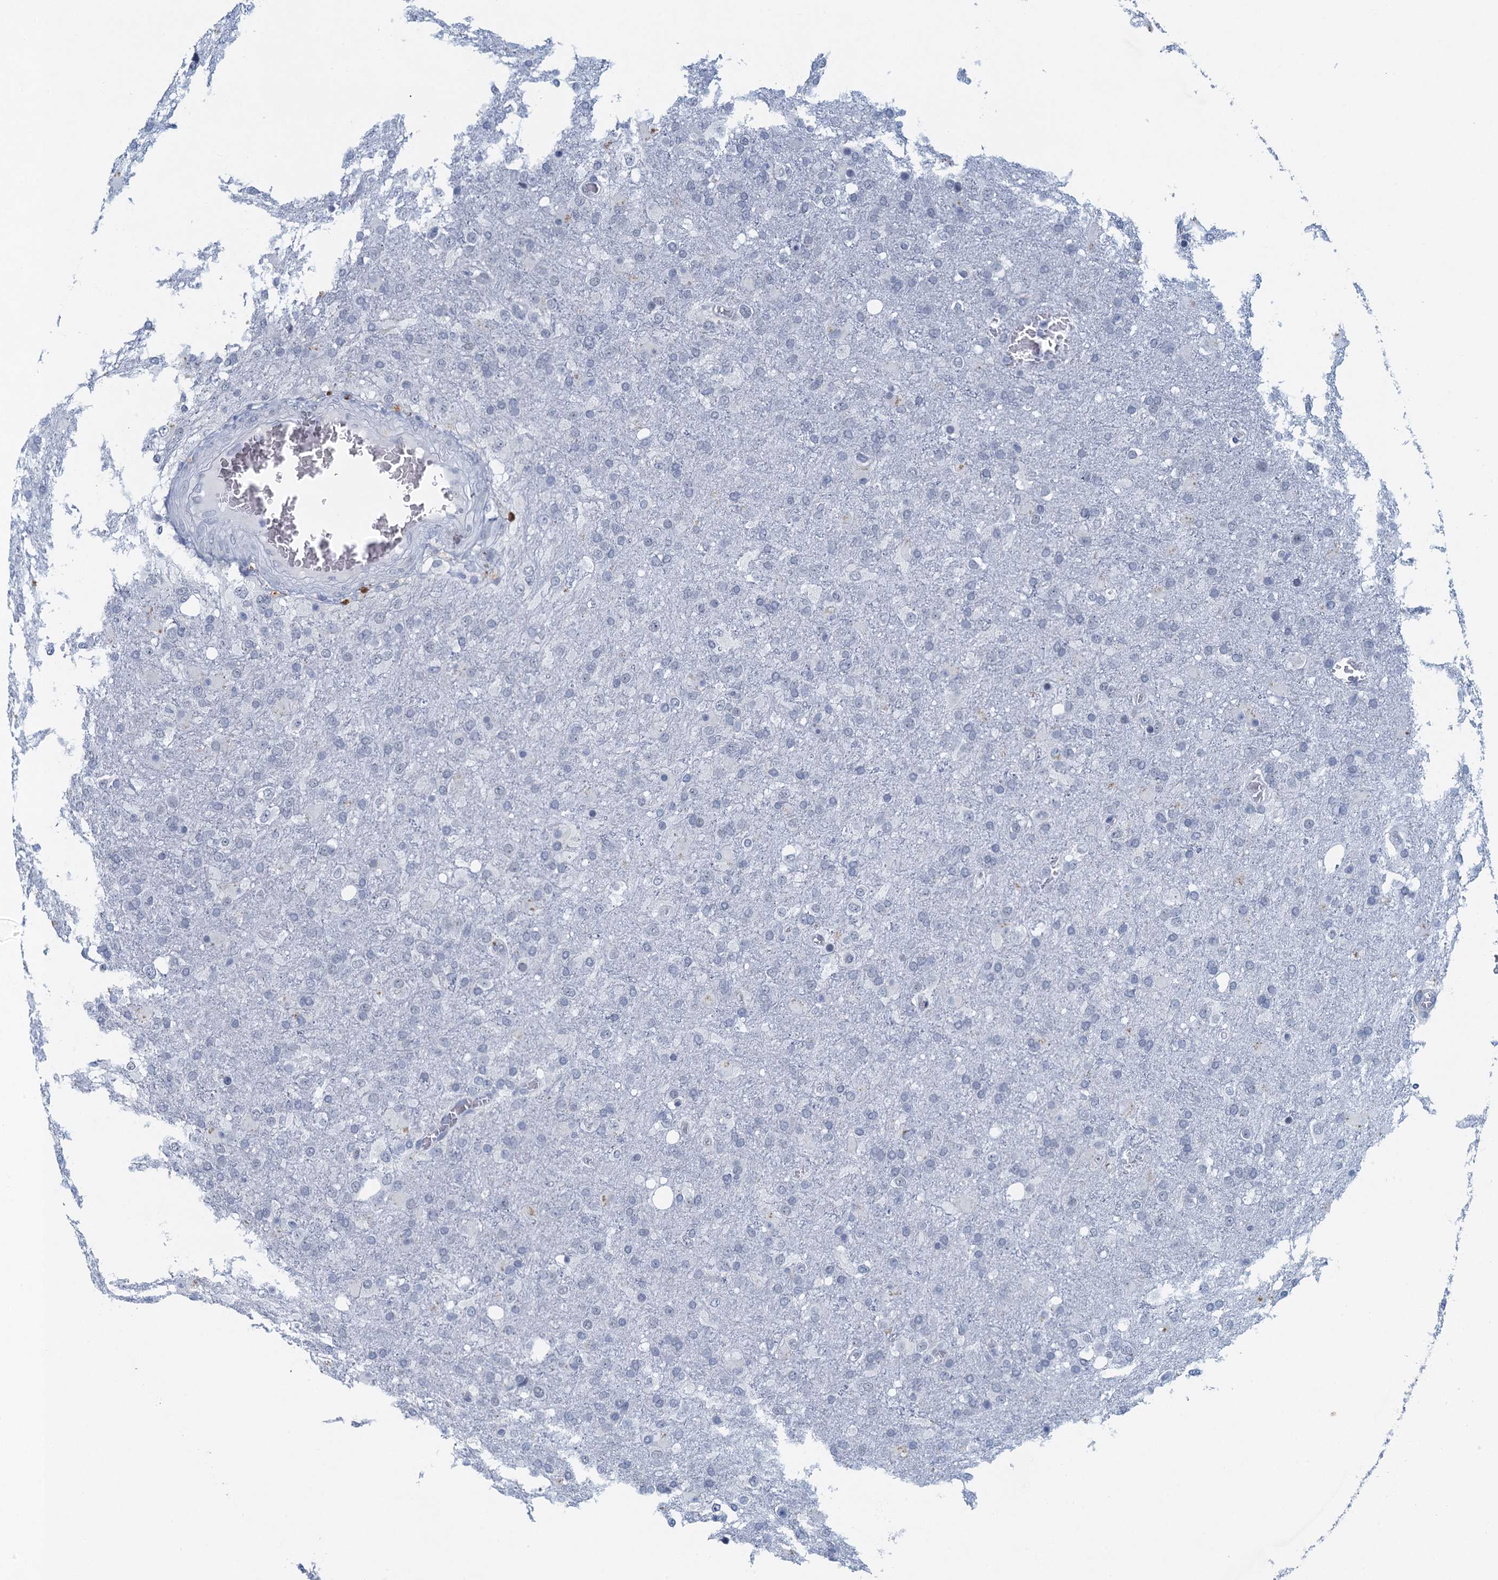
{"staining": {"intensity": "negative", "quantity": "none", "location": "none"}, "tissue": "glioma", "cell_type": "Tumor cells", "image_type": "cancer", "snomed": [{"axis": "morphology", "description": "Glioma, malignant, High grade"}, {"axis": "topography", "description": "Brain"}], "caption": "Immunohistochemistry histopathology image of human high-grade glioma (malignant) stained for a protein (brown), which reveals no positivity in tumor cells.", "gene": "ENSG00000131152", "patient": {"sex": "female", "age": 74}}